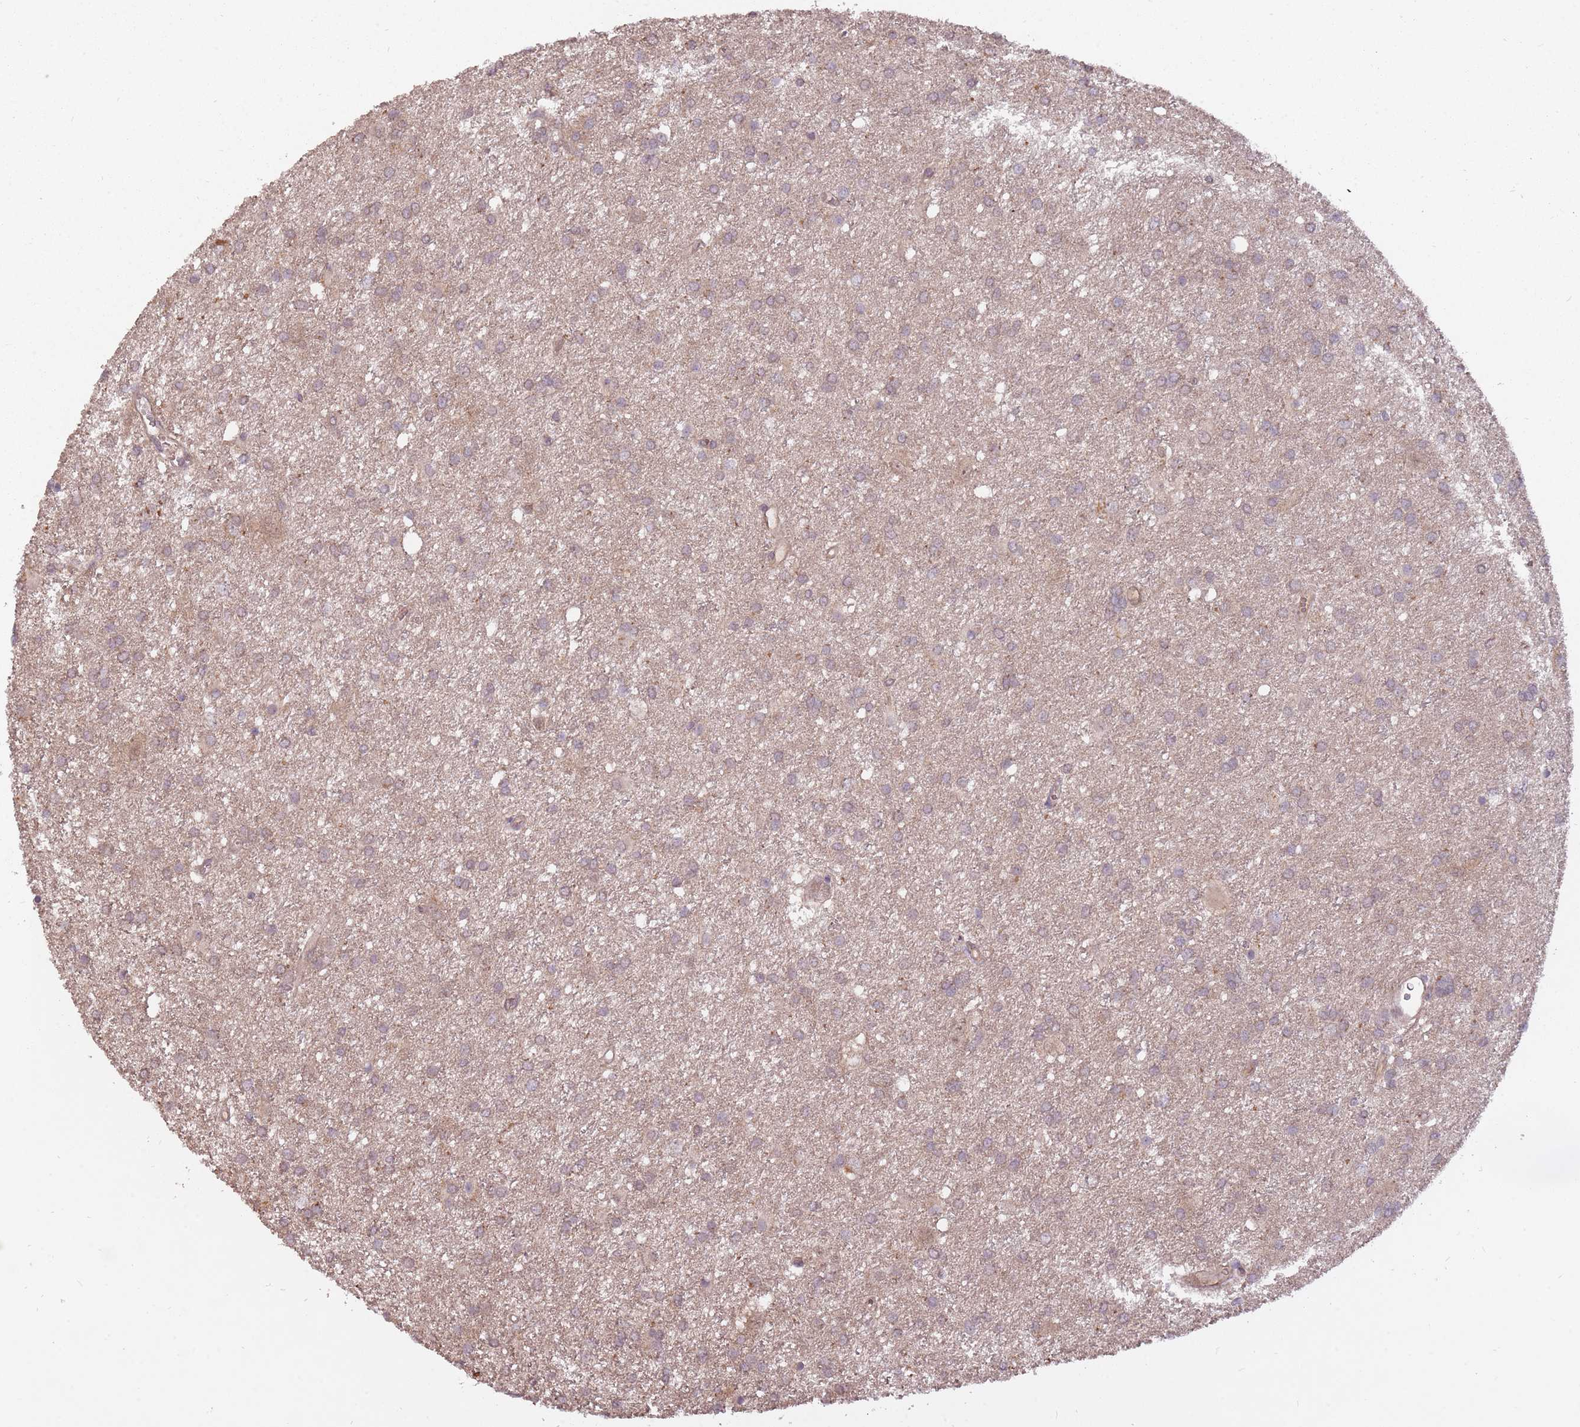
{"staining": {"intensity": "weak", "quantity": "25%-75%", "location": "cytoplasmic/membranous"}, "tissue": "glioma", "cell_type": "Tumor cells", "image_type": "cancer", "snomed": [{"axis": "morphology", "description": "Glioma, malignant, High grade"}, {"axis": "topography", "description": "Brain"}], "caption": "Glioma tissue demonstrates weak cytoplasmic/membranous positivity in about 25%-75% of tumor cells Using DAB (3,3'-diaminobenzidine) (brown) and hematoxylin (blue) stains, captured at high magnification using brightfield microscopy.", "gene": "LRATD2", "patient": {"sex": "female", "age": 50}}